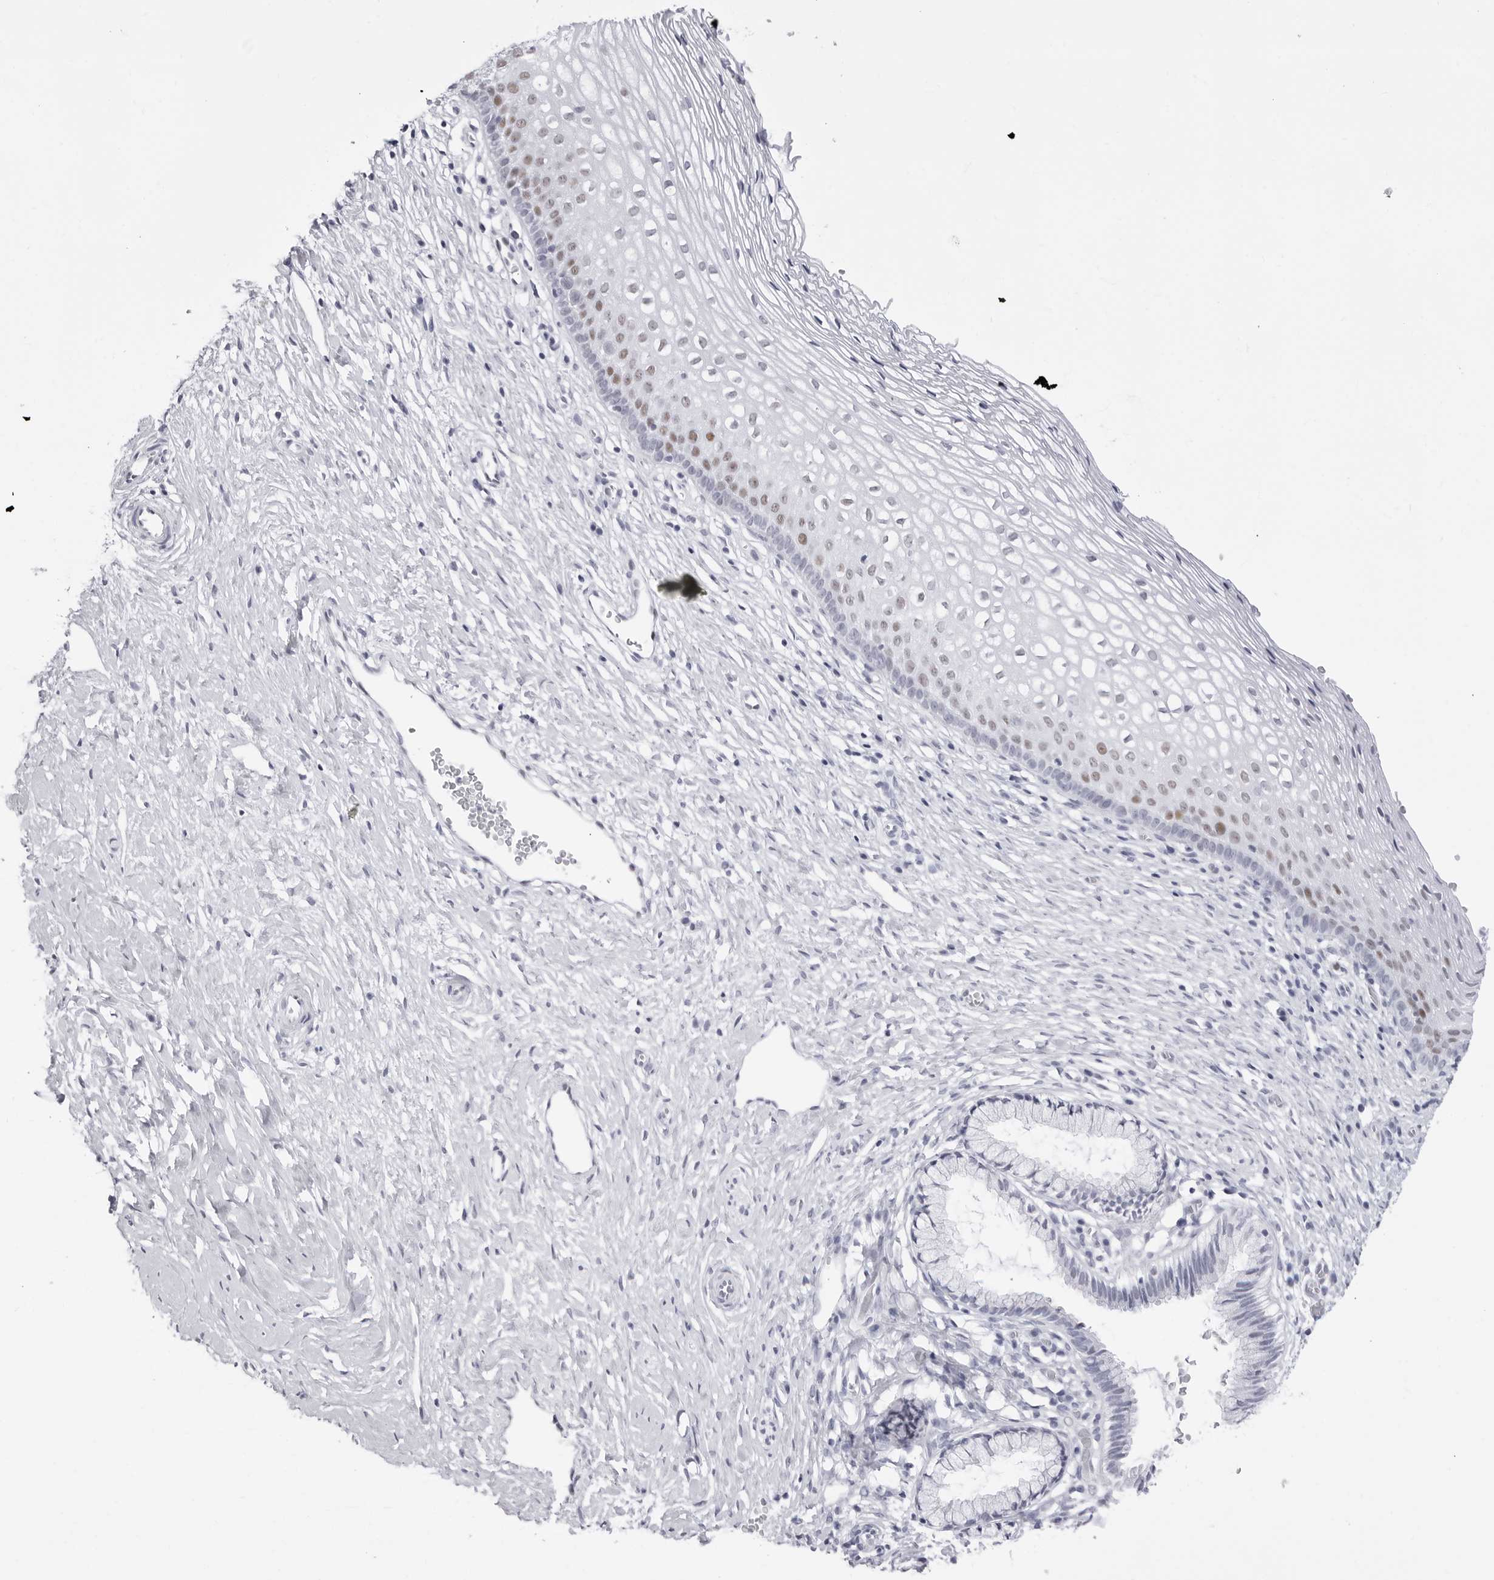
{"staining": {"intensity": "negative", "quantity": "none", "location": "none"}, "tissue": "cervix", "cell_type": "Glandular cells", "image_type": "normal", "snomed": [{"axis": "morphology", "description": "Normal tissue, NOS"}, {"axis": "topography", "description": "Cervix"}], "caption": "A high-resolution micrograph shows immunohistochemistry staining of benign cervix, which demonstrates no significant expression in glandular cells.", "gene": "NASP", "patient": {"sex": "female", "age": 27}}